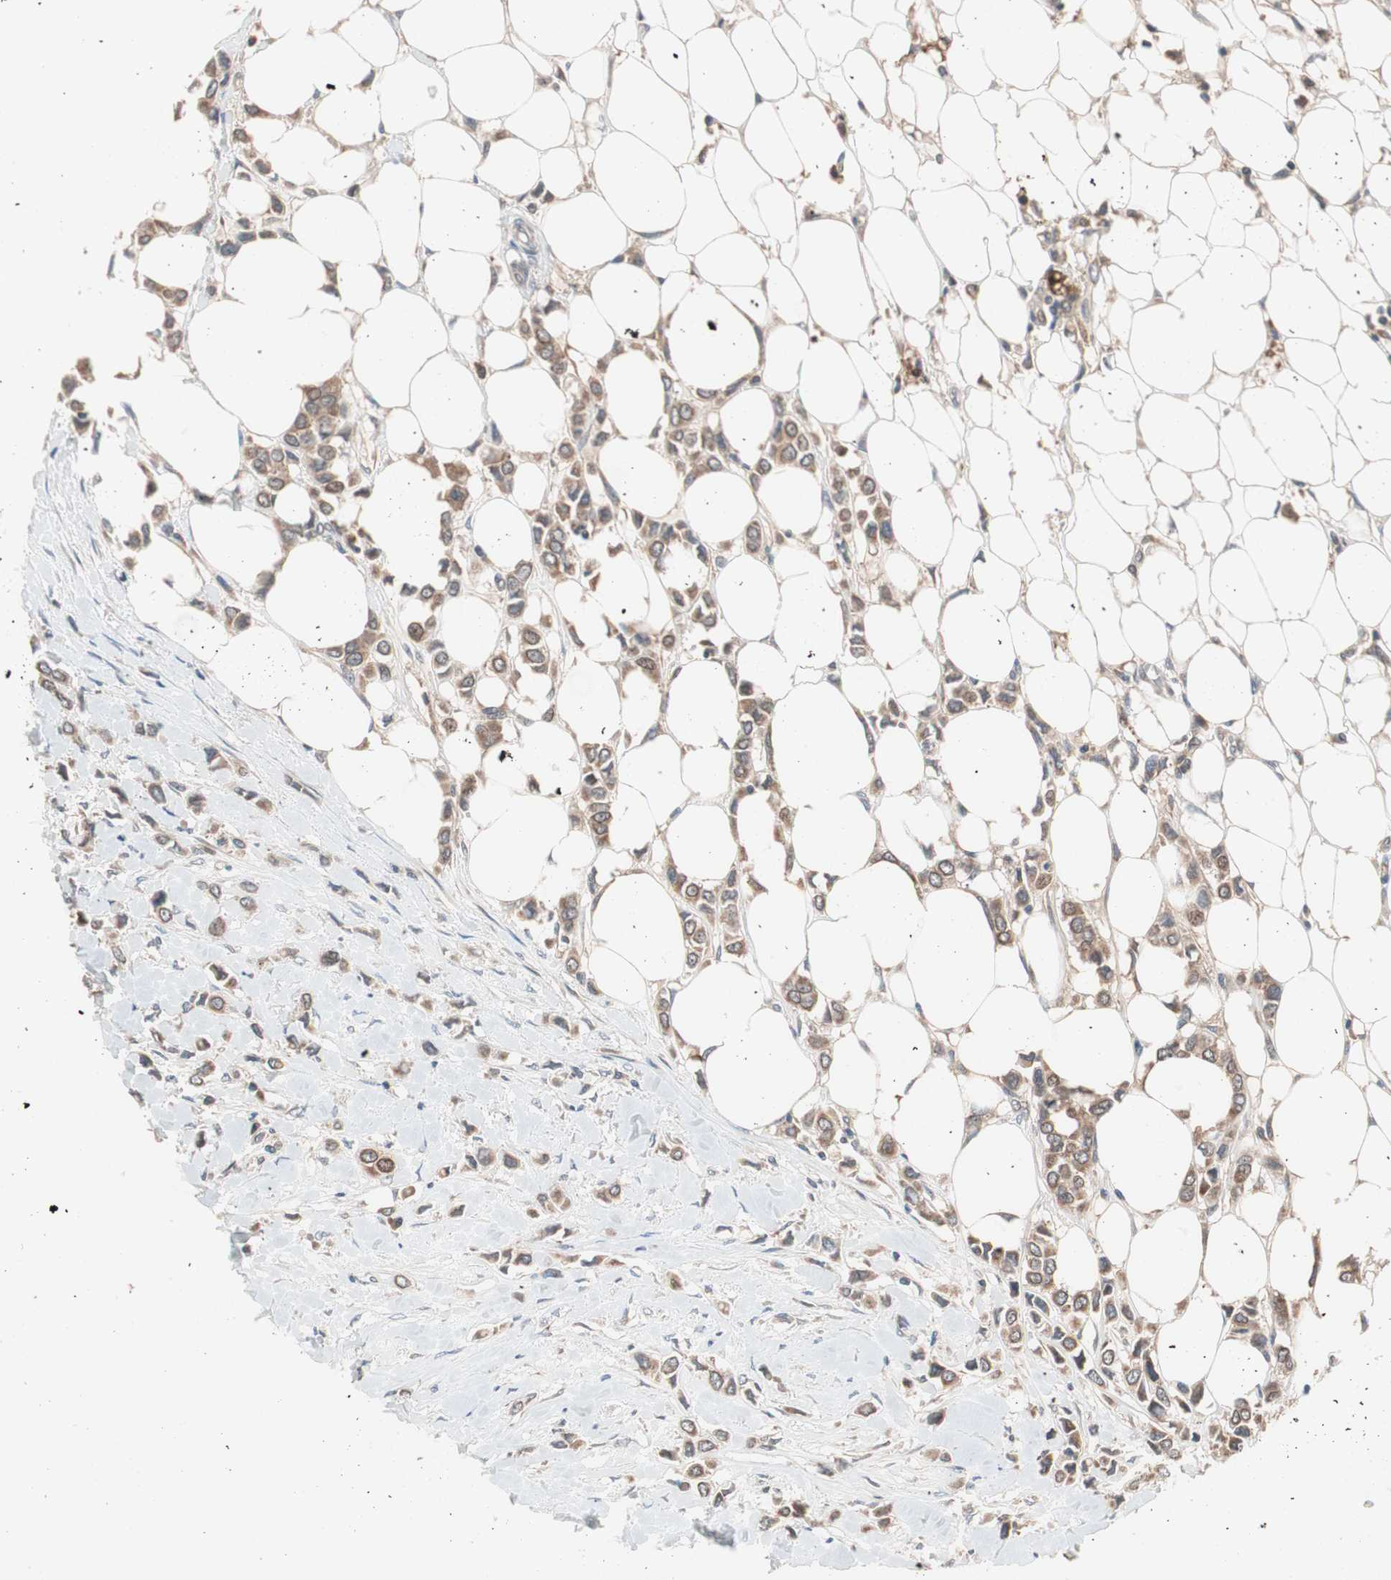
{"staining": {"intensity": "moderate", "quantity": ">75%", "location": "cytoplasmic/membranous"}, "tissue": "breast cancer", "cell_type": "Tumor cells", "image_type": "cancer", "snomed": [{"axis": "morphology", "description": "Lobular carcinoma"}, {"axis": "topography", "description": "Breast"}], "caption": "Immunohistochemical staining of lobular carcinoma (breast) demonstrates medium levels of moderate cytoplasmic/membranous staining in approximately >75% of tumor cells.", "gene": "HMBS", "patient": {"sex": "female", "age": 51}}